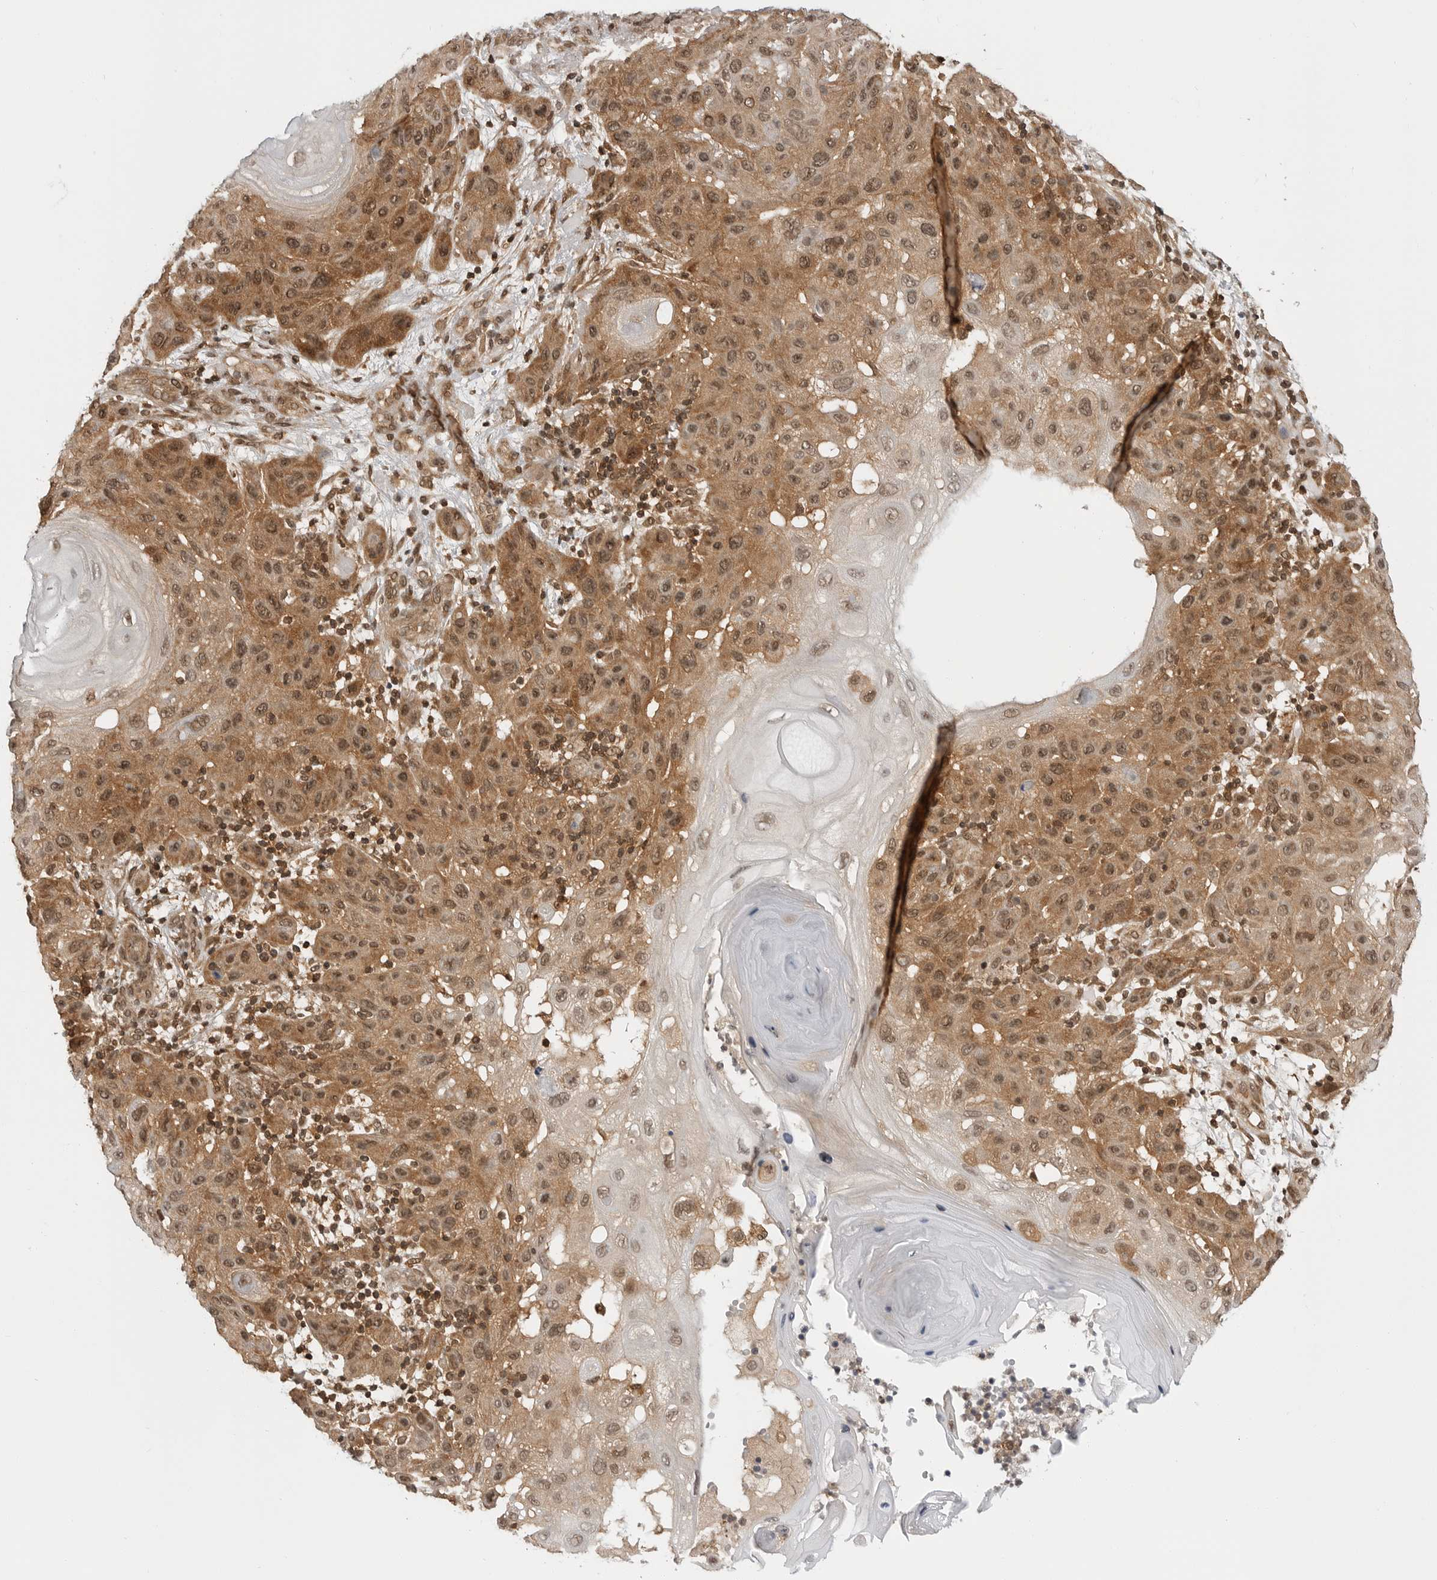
{"staining": {"intensity": "moderate", "quantity": ">75%", "location": "cytoplasmic/membranous,nuclear"}, "tissue": "skin cancer", "cell_type": "Tumor cells", "image_type": "cancer", "snomed": [{"axis": "morphology", "description": "Normal tissue, NOS"}, {"axis": "morphology", "description": "Squamous cell carcinoma, NOS"}, {"axis": "topography", "description": "Skin"}], "caption": "Immunohistochemical staining of human skin cancer displays moderate cytoplasmic/membranous and nuclear protein expression in about >75% of tumor cells.", "gene": "SZRD1", "patient": {"sex": "female", "age": 96}}